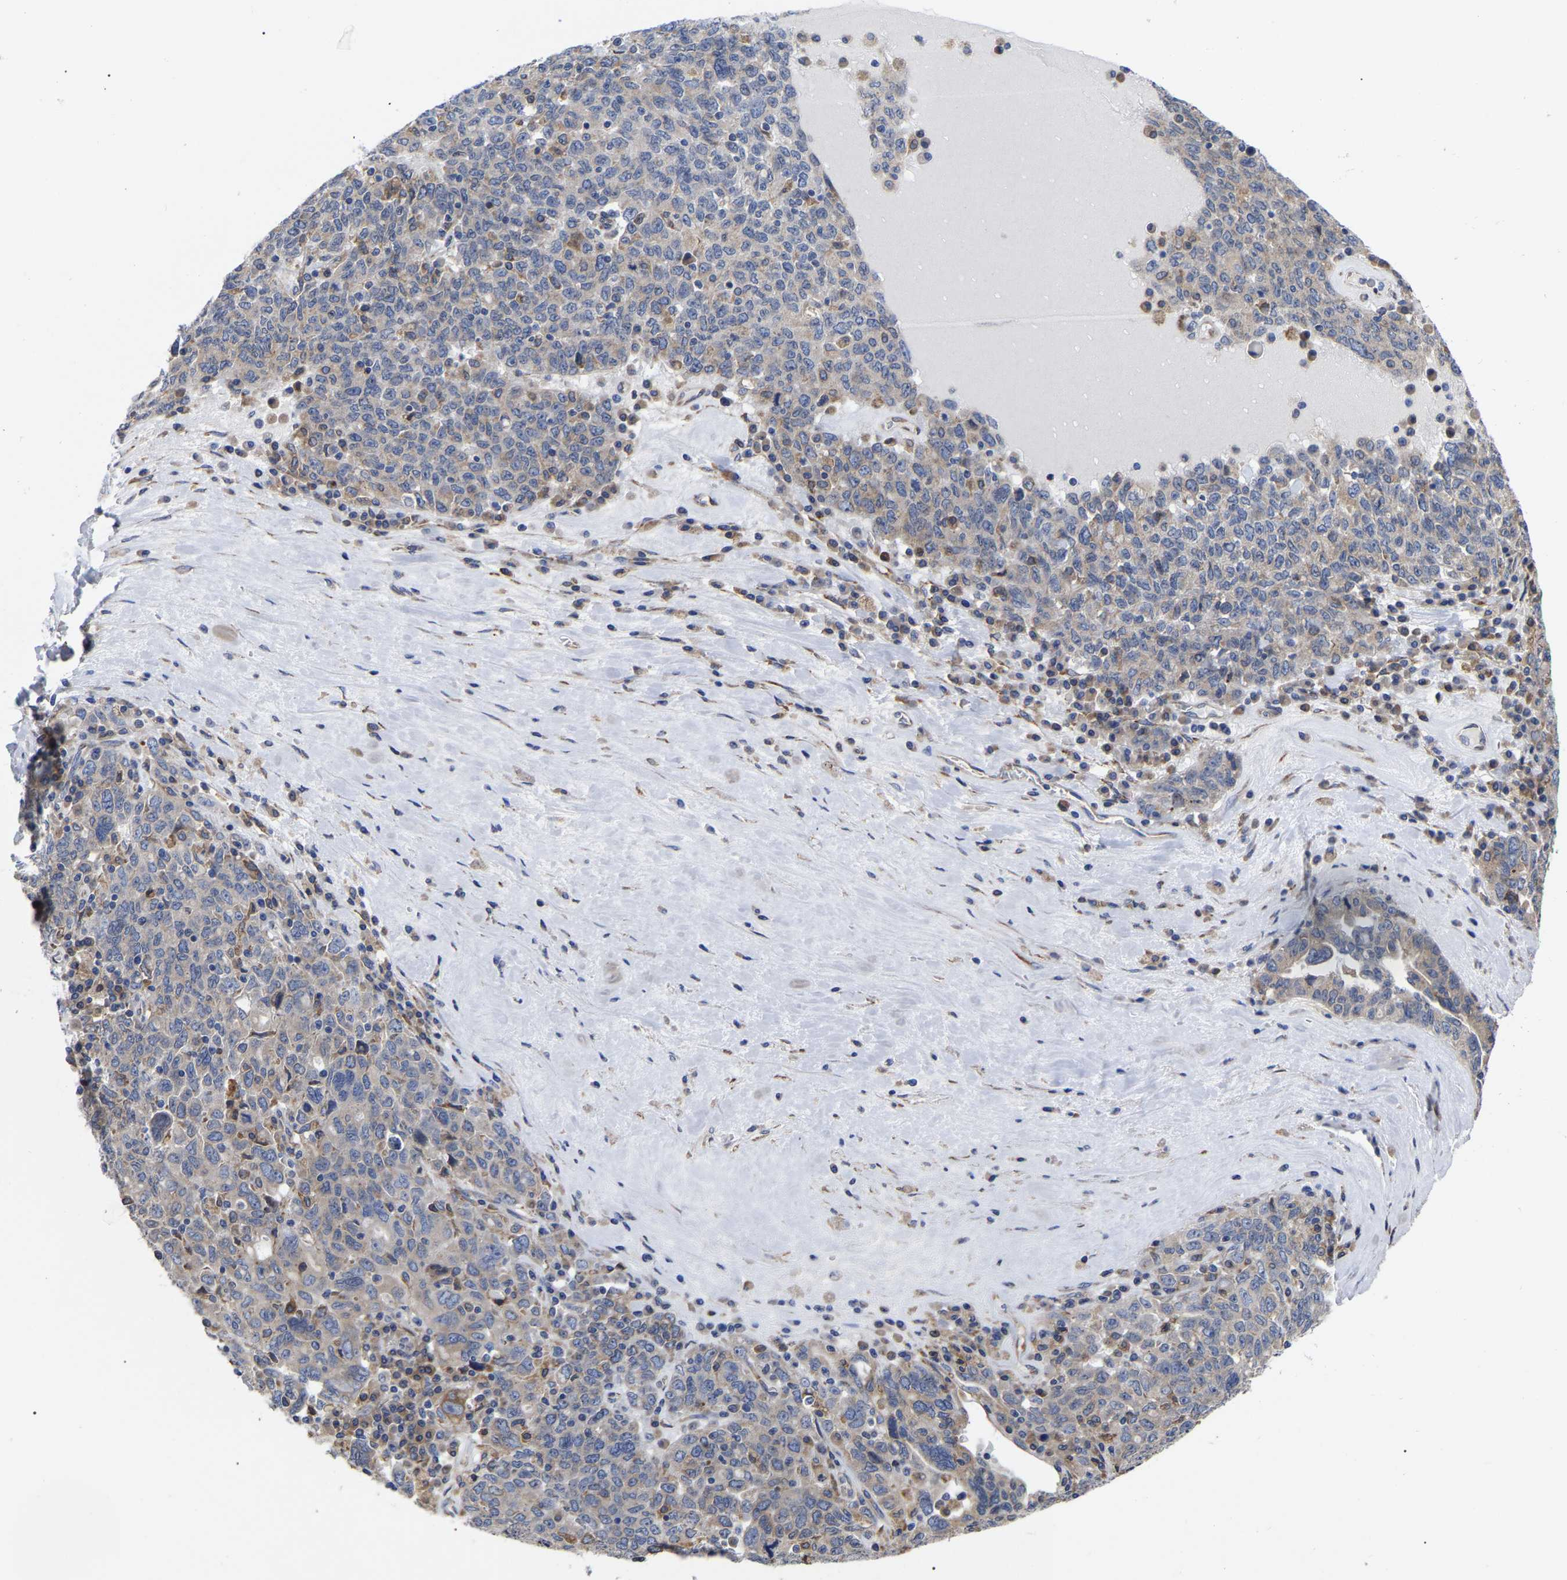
{"staining": {"intensity": "weak", "quantity": "<25%", "location": "cytoplasmic/membranous"}, "tissue": "ovarian cancer", "cell_type": "Tumor cells", "image_type": "cancer", "snomed": [{"axis": "morphology", "description": "Carcinoma, endometroid"}, {"axis": "topography", "description": "Ovary"}], "caption": "High power microscopy micrograph of an IHC image of endometroid carcinoma (ovarian), revealing no significant staining in tumor cells. (Brightfield microscopy of DAB (3,3'-diaminobenzidine) immunohistochemistry at high magnification).", "gene": "CFAP298", "patient": {"sex": "female", "age": 62}}